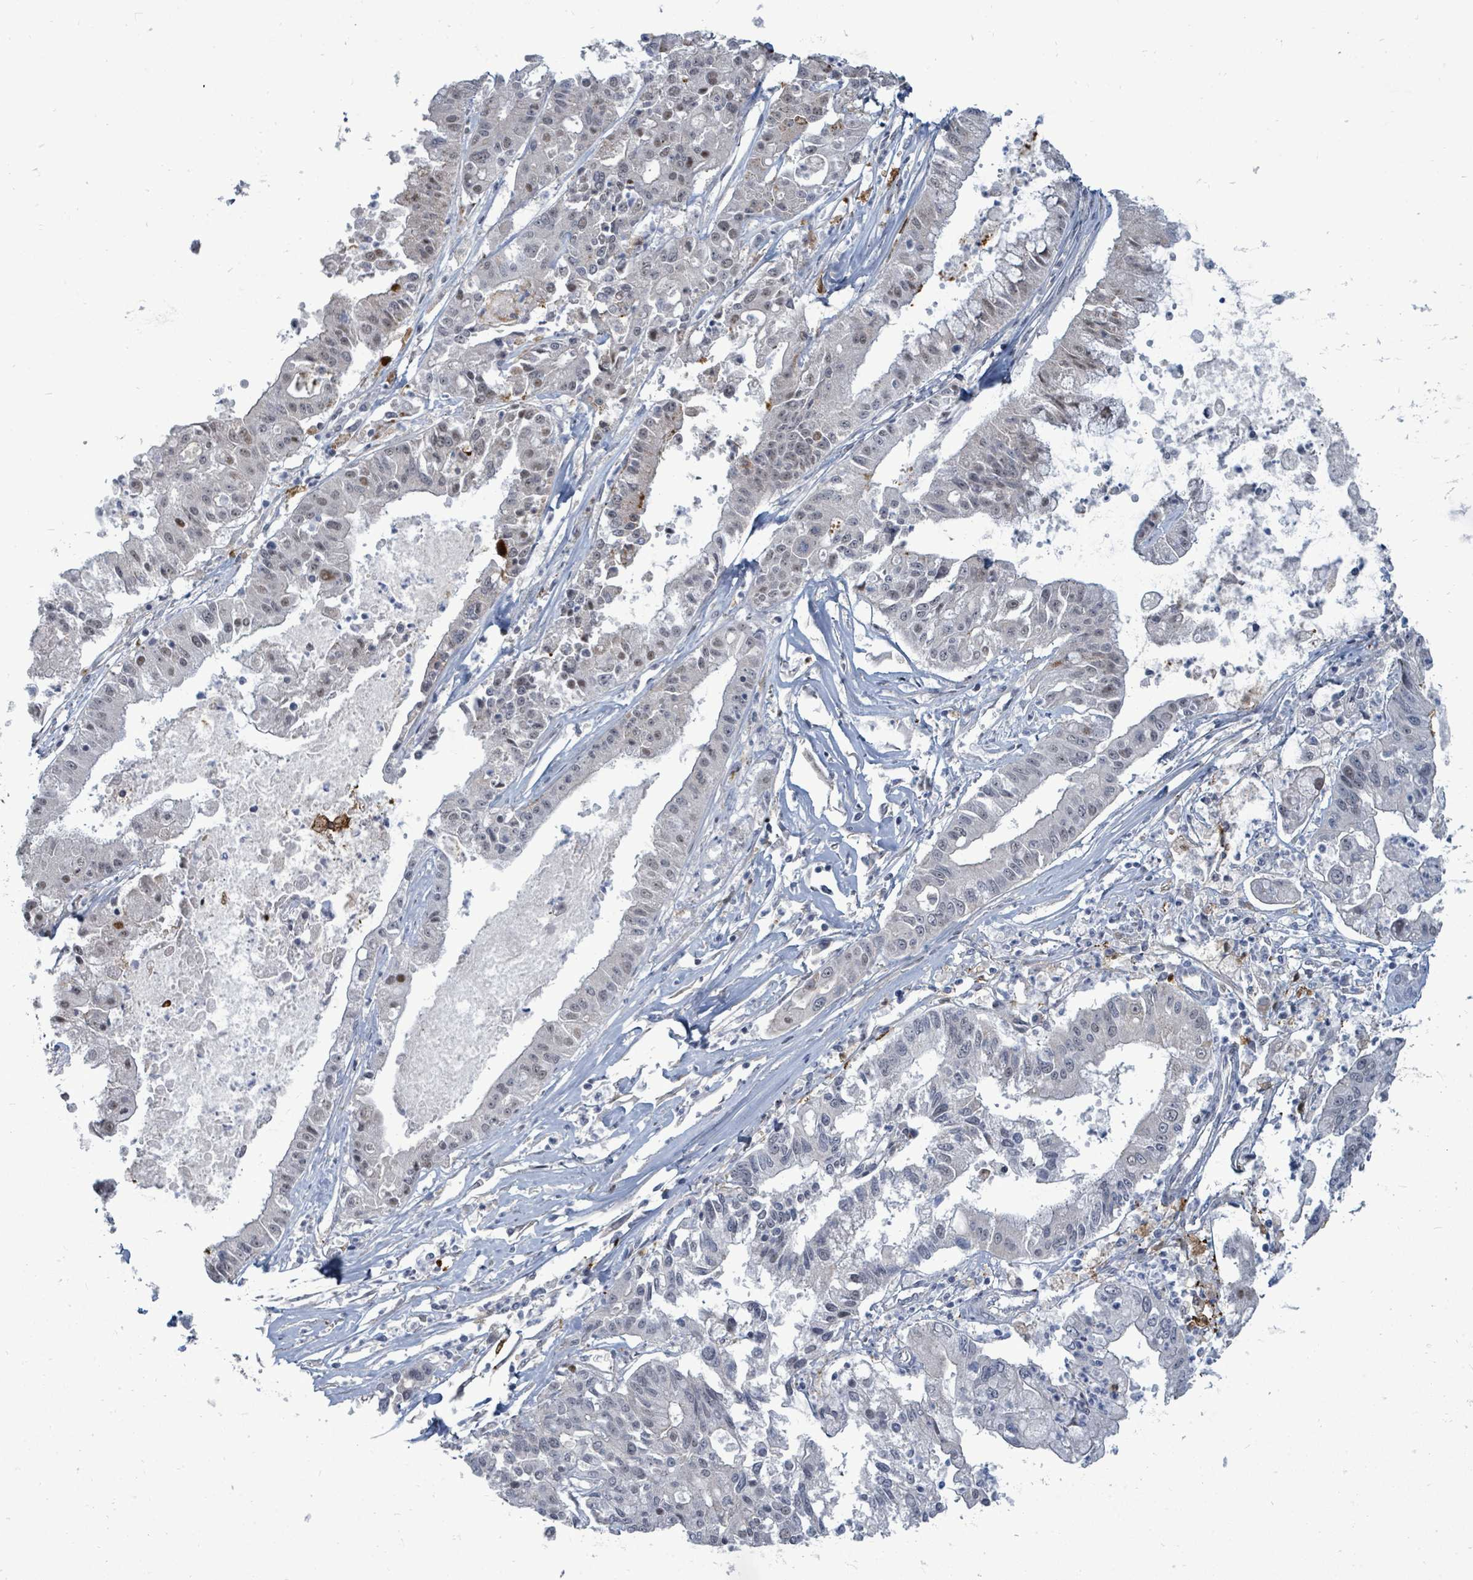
{"staining": {"intensity": "weak", "quantity": "<25%", "location": "nuclear"}, "tissue": "ovarian cancer", "cell_type": "Tumor cells", "image_type": "cancer", "snomed": [{"axis": "morphology", "description": "Cystadenocarcinoma, mucinous, NOS"}, {"axis": "topography", "description": "Ovary"}], "caption": "Immunohistochemical staining of human mucinous cystadenocarcinoma (ovarian) demonstrates no significant staining in tumor cells.", "gene": "TRDMT1", "patient": {"sex": "female", "age": 70}}